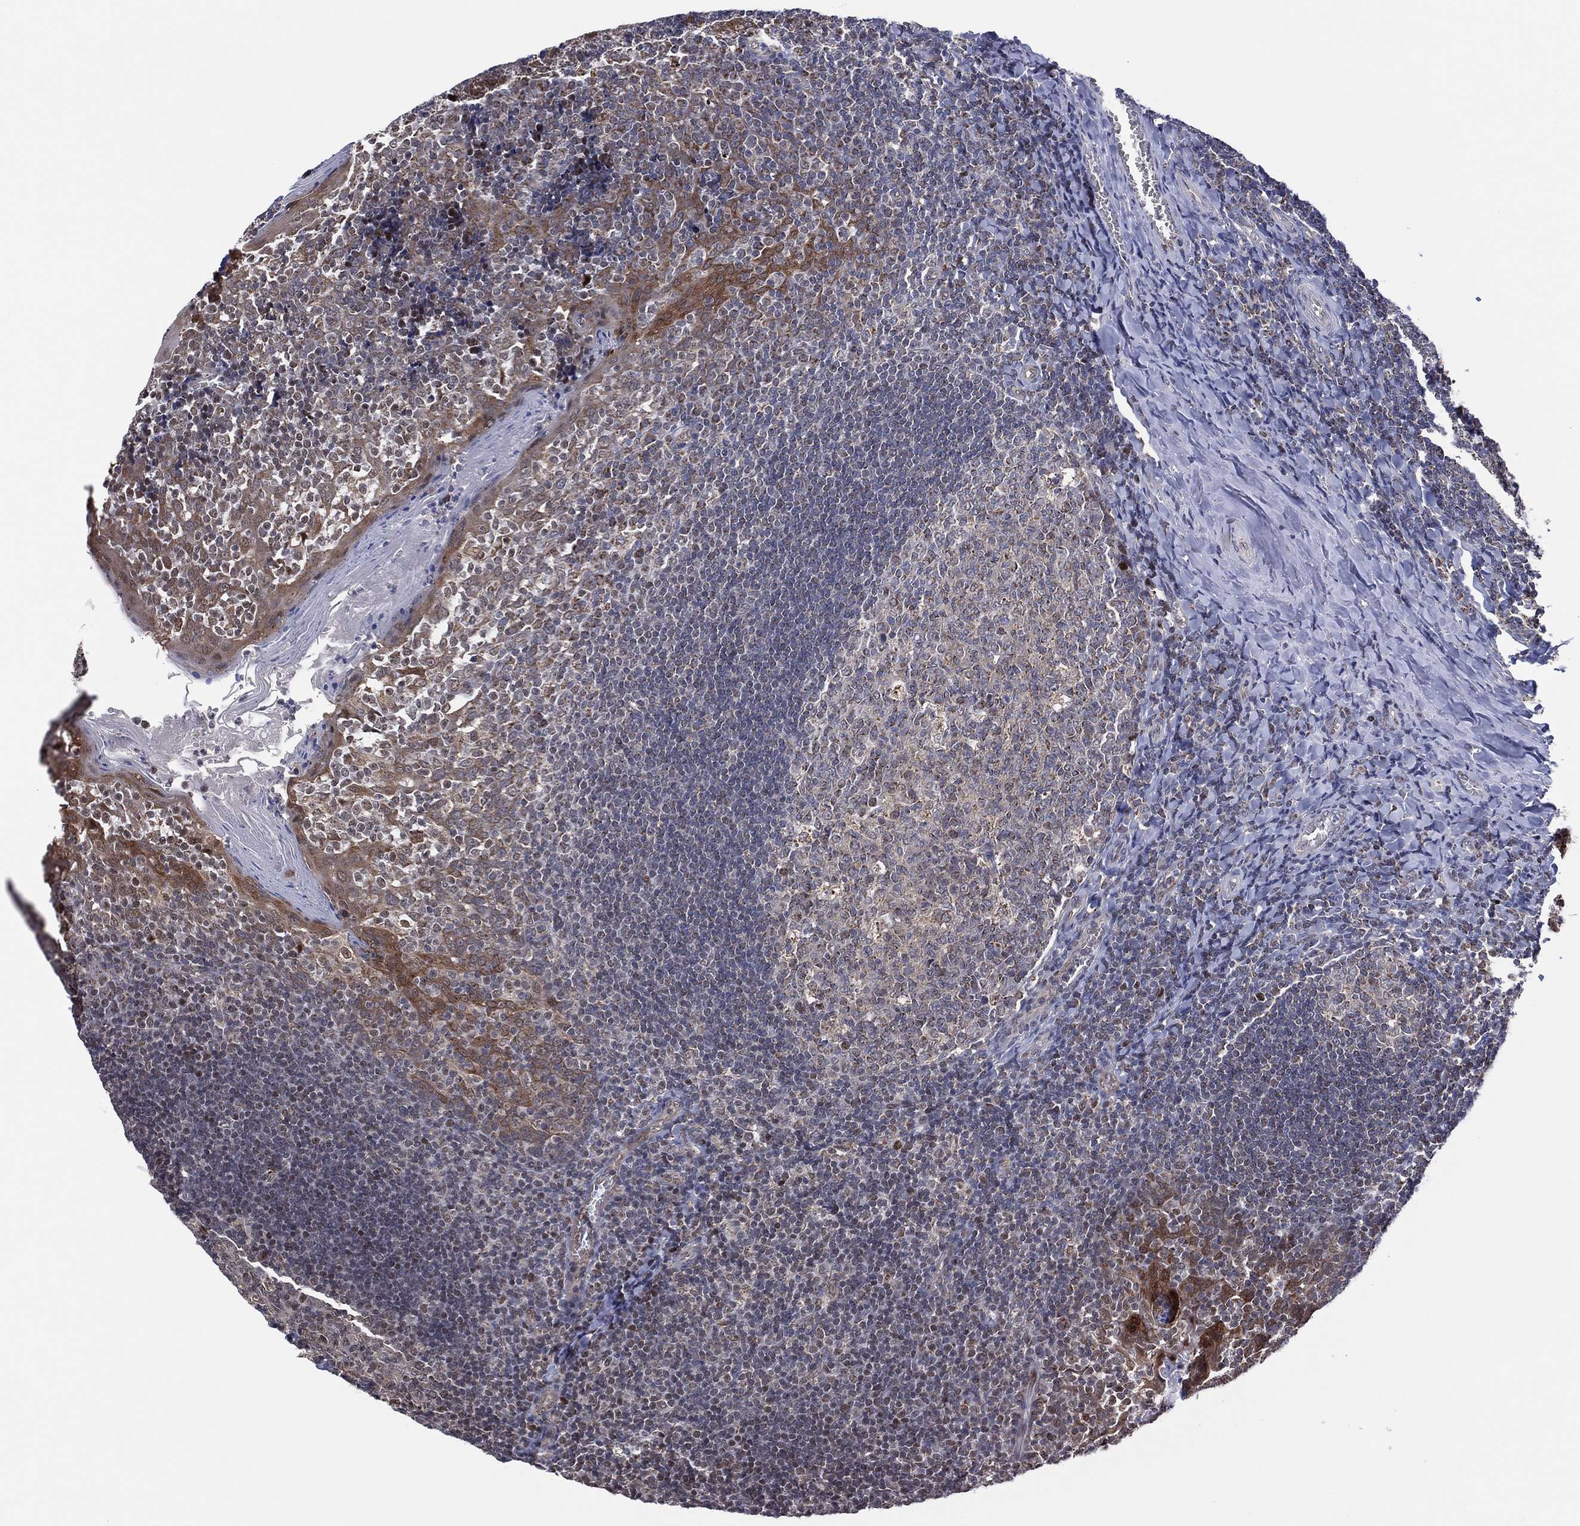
{"staining": {"intensity": "negative", "quantity": "none", "location": "none"}, "tissue": "tonsil", "cell_type": "Germinal center cells", "image_type": "normal", "snomed": [{"axis": "morphology", "description": "Normal tissue, NOS"}, {"axis": "topography", "description": "Tonsil"}], "caption": "An immunohistochemistry (IHC) photomicrograph of normal tonsil is shown. There is no staining in germinal center cells of tonsil.", "gene": "PIDD1", "patient": {"sex": "female", "age": 13}}